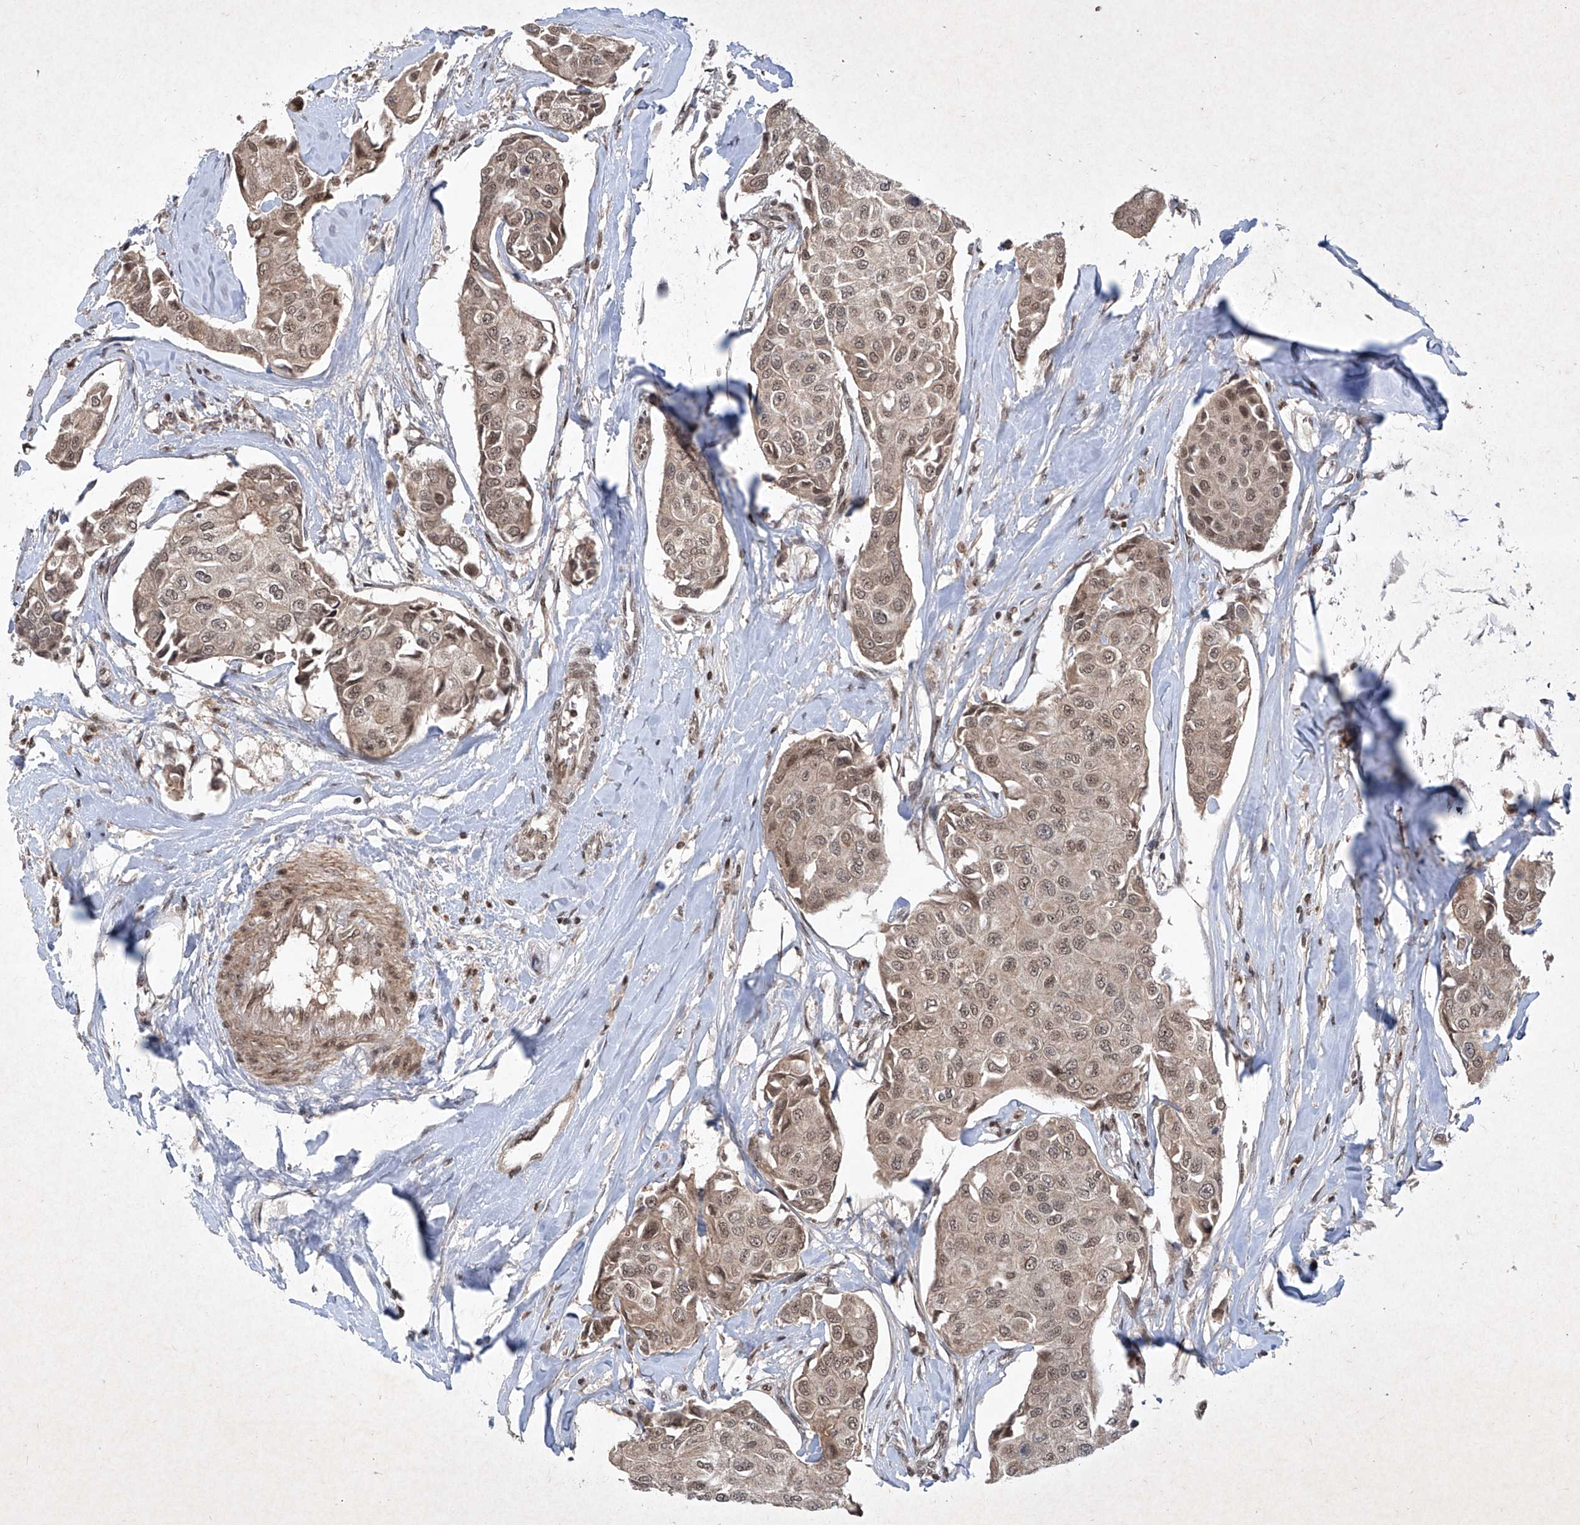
{"staining": {"intensity": "weak", "quantity": ">75%", "location": "cytoplasmic/membranous,nuclear"}, "tissue": "breast cancer", "cell_type": "Tumor cells", "image_type": "cancer", "snomed": [{"axis": "morphology", "description": "Duct carcinoma"}, {"axis": "topography", "description": "Breast"}], "caption": "The histopathology image demonstrates immunohistochemical staining of breast cancer. There is weak cytoplasmic/membranous and nuclear positivity is seen in approximately >75% of tumor cells.", "gene": "IRF2", "patient": {"sex": "female", "age": 80}}